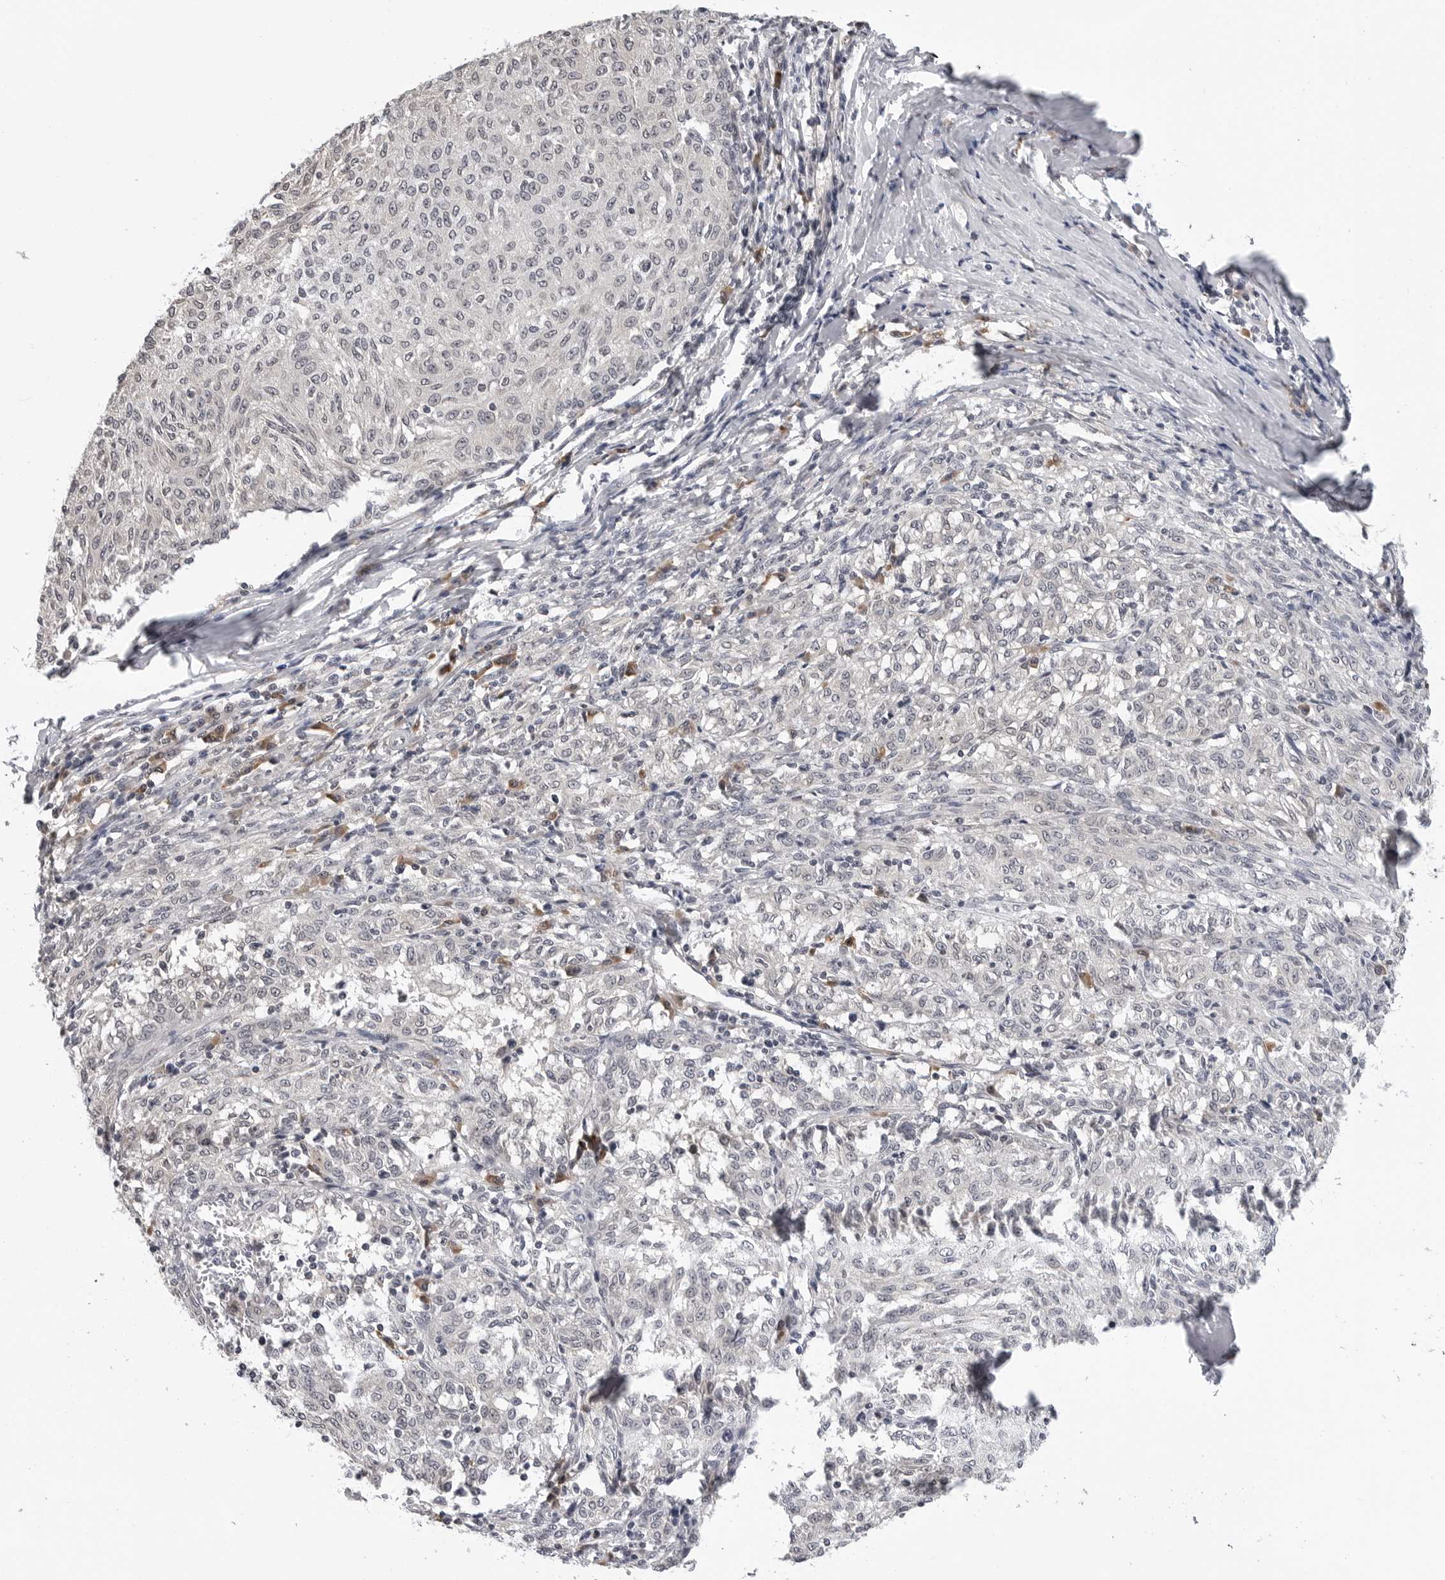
{"staining": {"intensity": "negative", "quantity": "none", "location": "none"}, "tissue": "melanoma", "cell_type": "Tumor cells", "image_type": "cancer", "snomed": [{"axis": "morphology", "description": "Malignant melanoma, NOS"}, {"axis": "topography", "description": "Skin"}], "caption": "There is no significant expression in tumor cells of malignant melanoma.", "gene": "TRMT13", "patient": {"sex": "female", "age": 72}}